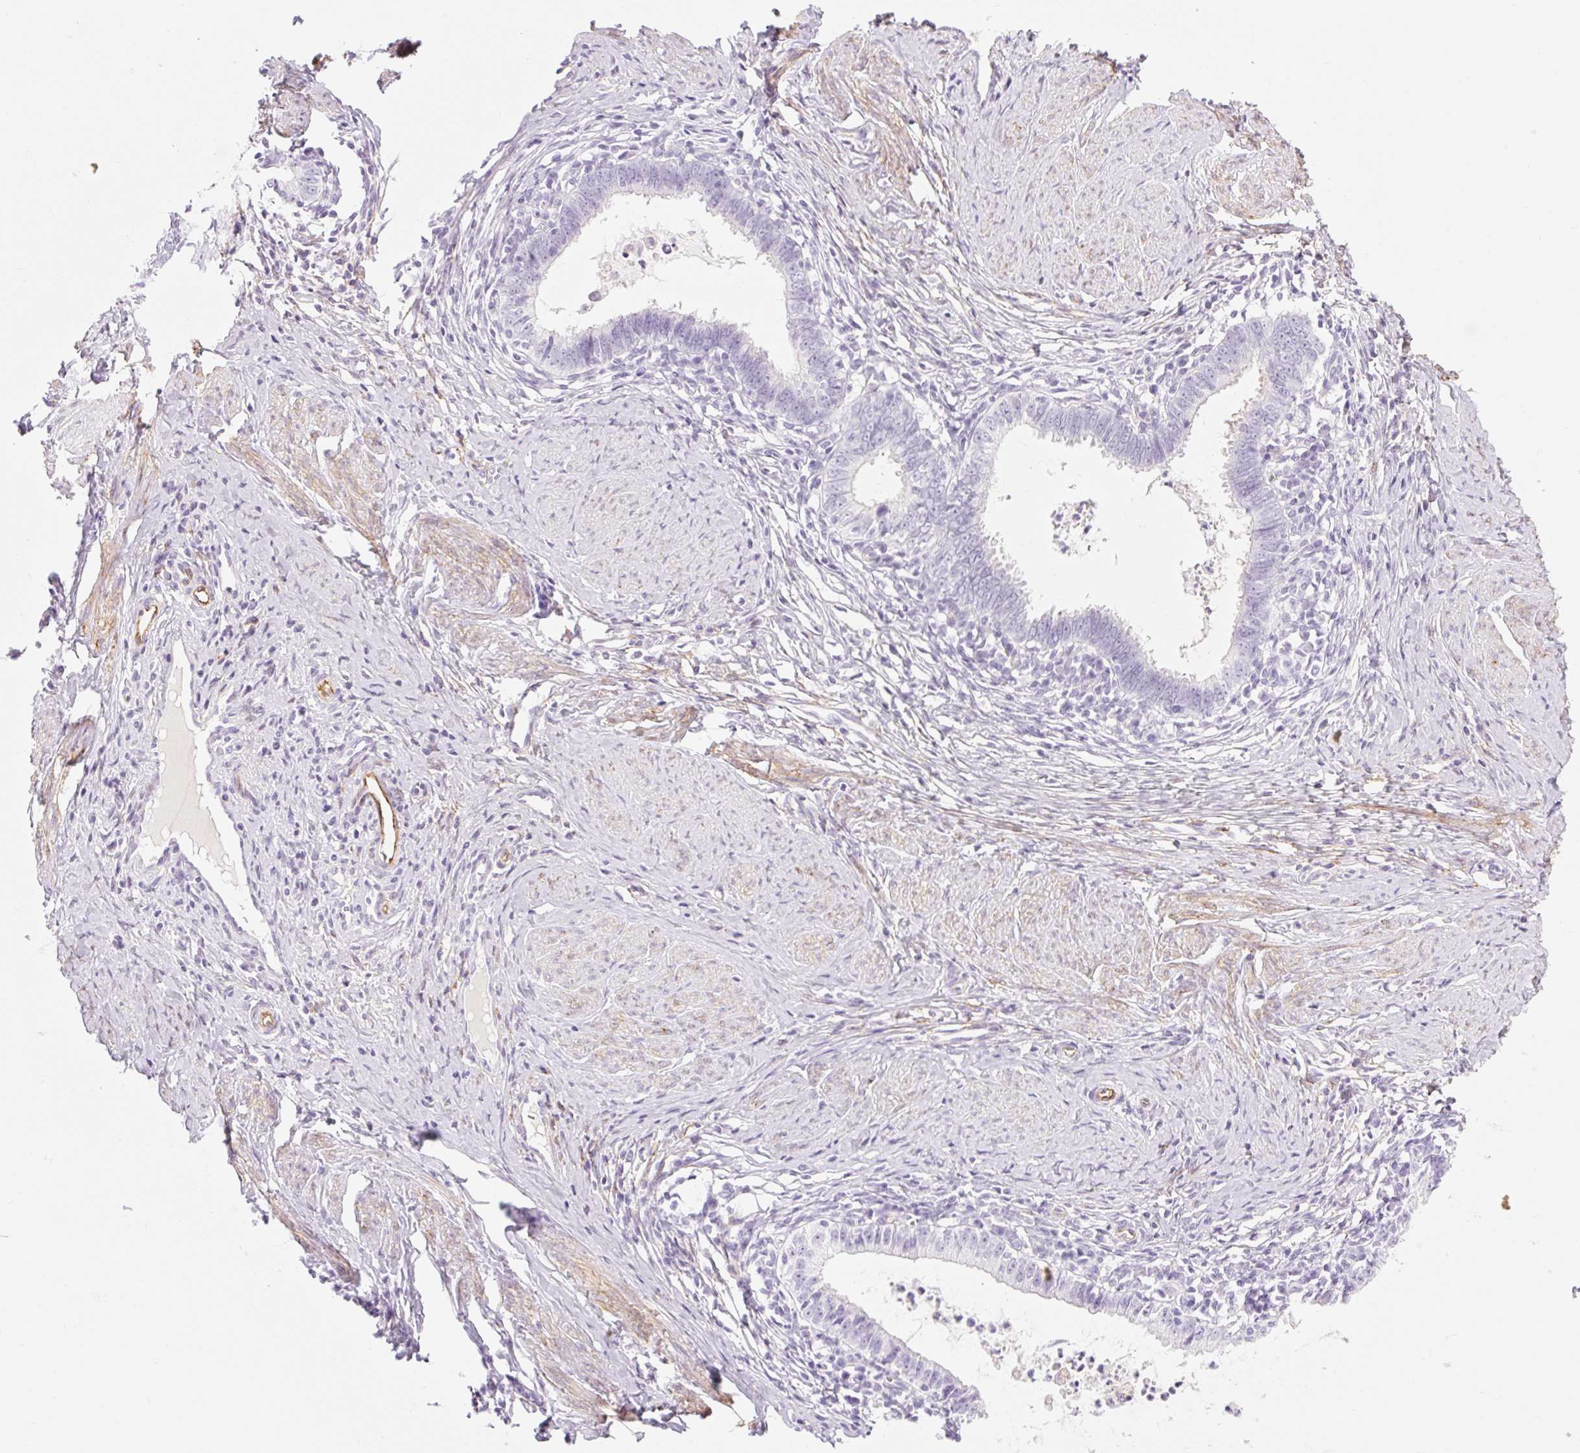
{"staining": {"intensity": "negative", "quantity": "none", "location": "none"}, "tissue": "cervical cancer", "cell_type": "Tumor cells", "image_type": "cancer", "snomed": [{"axis": "morphology", "description": "Adenocarcinoma, NOS"}, {"axis": "topography", "description": "Cervix"}], "caption": "Cervical cancer (adenocarcinoma) was stained to show a protein in brown. There is no significant positivity in tumor cells.", "gene": "TAF1L", "patient": {"sex": "female", "age": 36}}